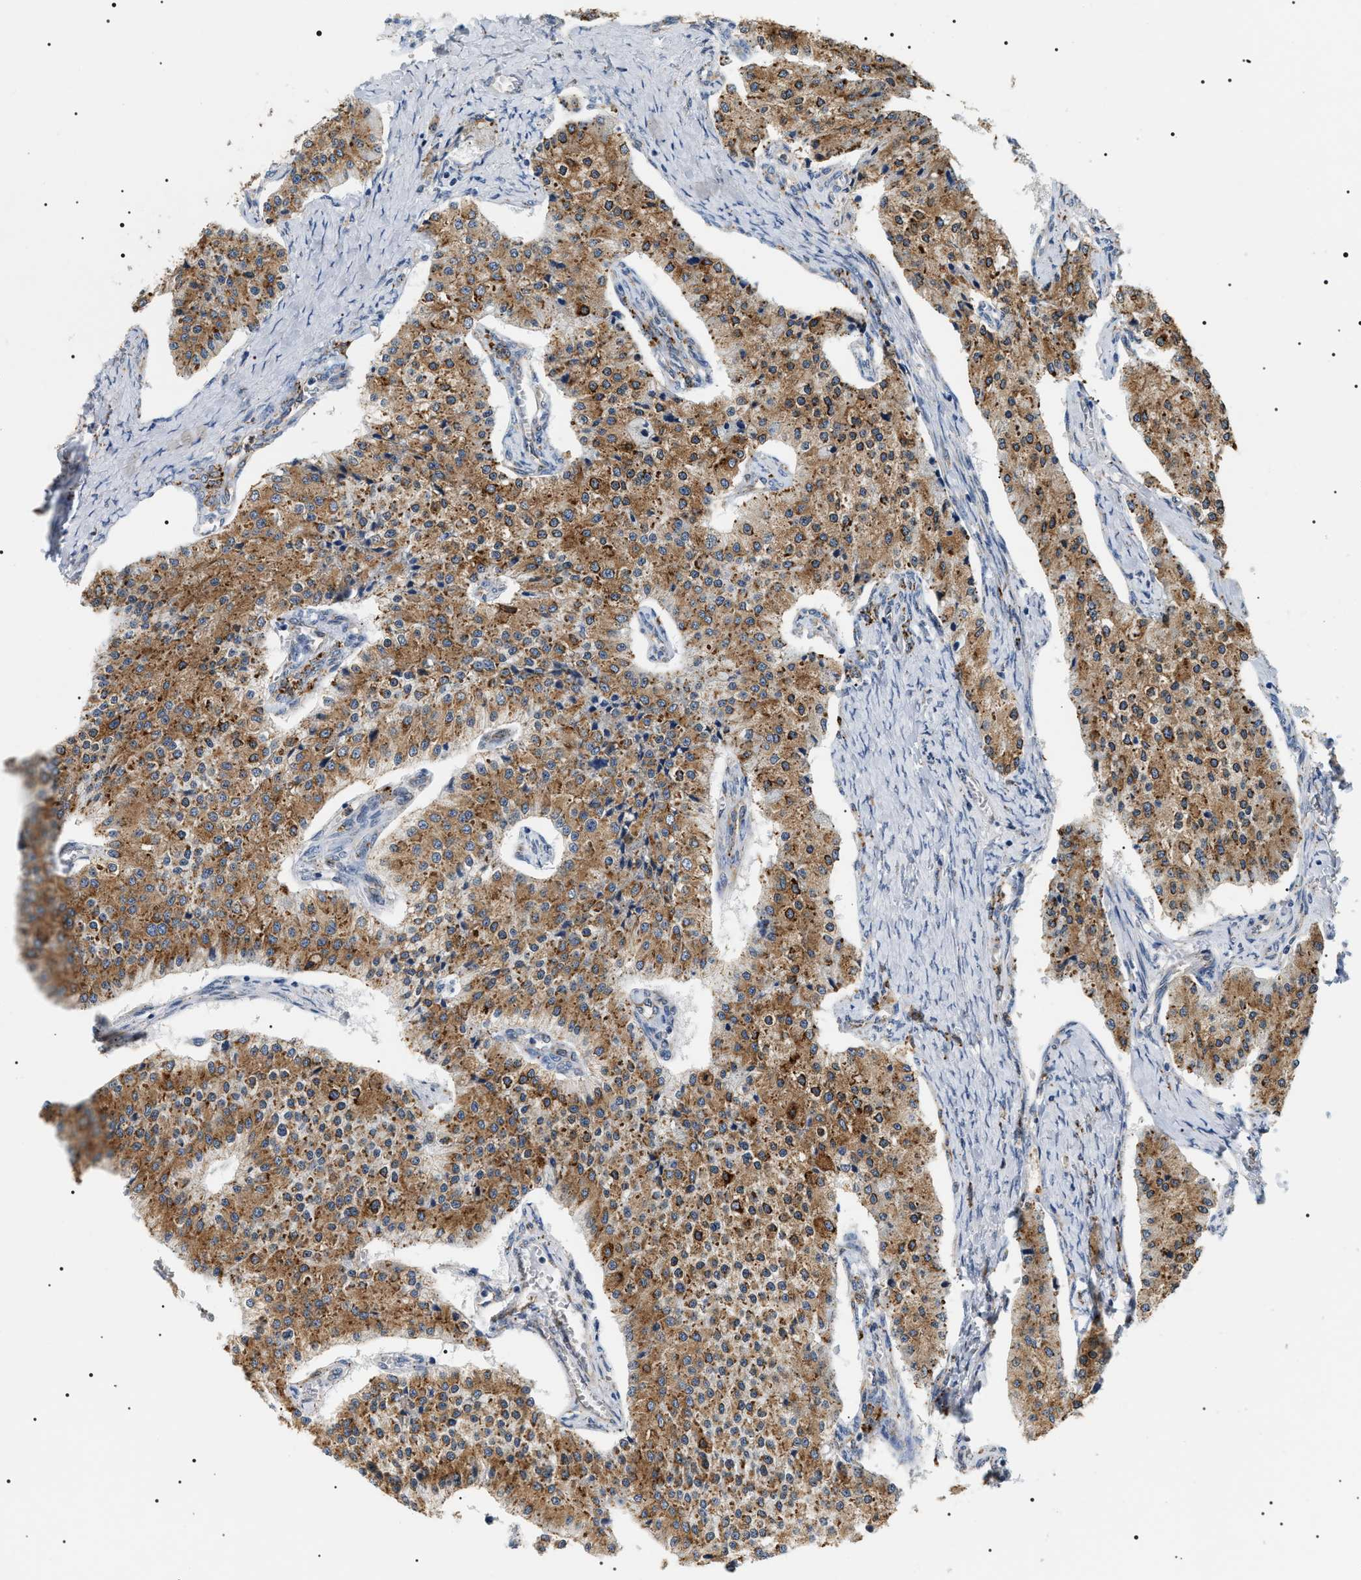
{"staining": {"intensity": "moderate", "quantity": ">75%", "location": "cytoplasmic/membranous"}, "tissue": "carcinoid", "cell_type": "Tumor cells", "image_type": "cancer", "snomed": [{"axis": "morphology", "description": "Carcinoid, malignant, NOS"}, {"axis": "topography", "description": "Colon"}], "caption": "Brown immunohistochemical staining in carcinoid (malignant) shows moderate cytoplasmic/membranous expression in approximately >75% of tumor cells.", "gene": "HSD17B11", "patient": {"sex": "female", "age": 52}}